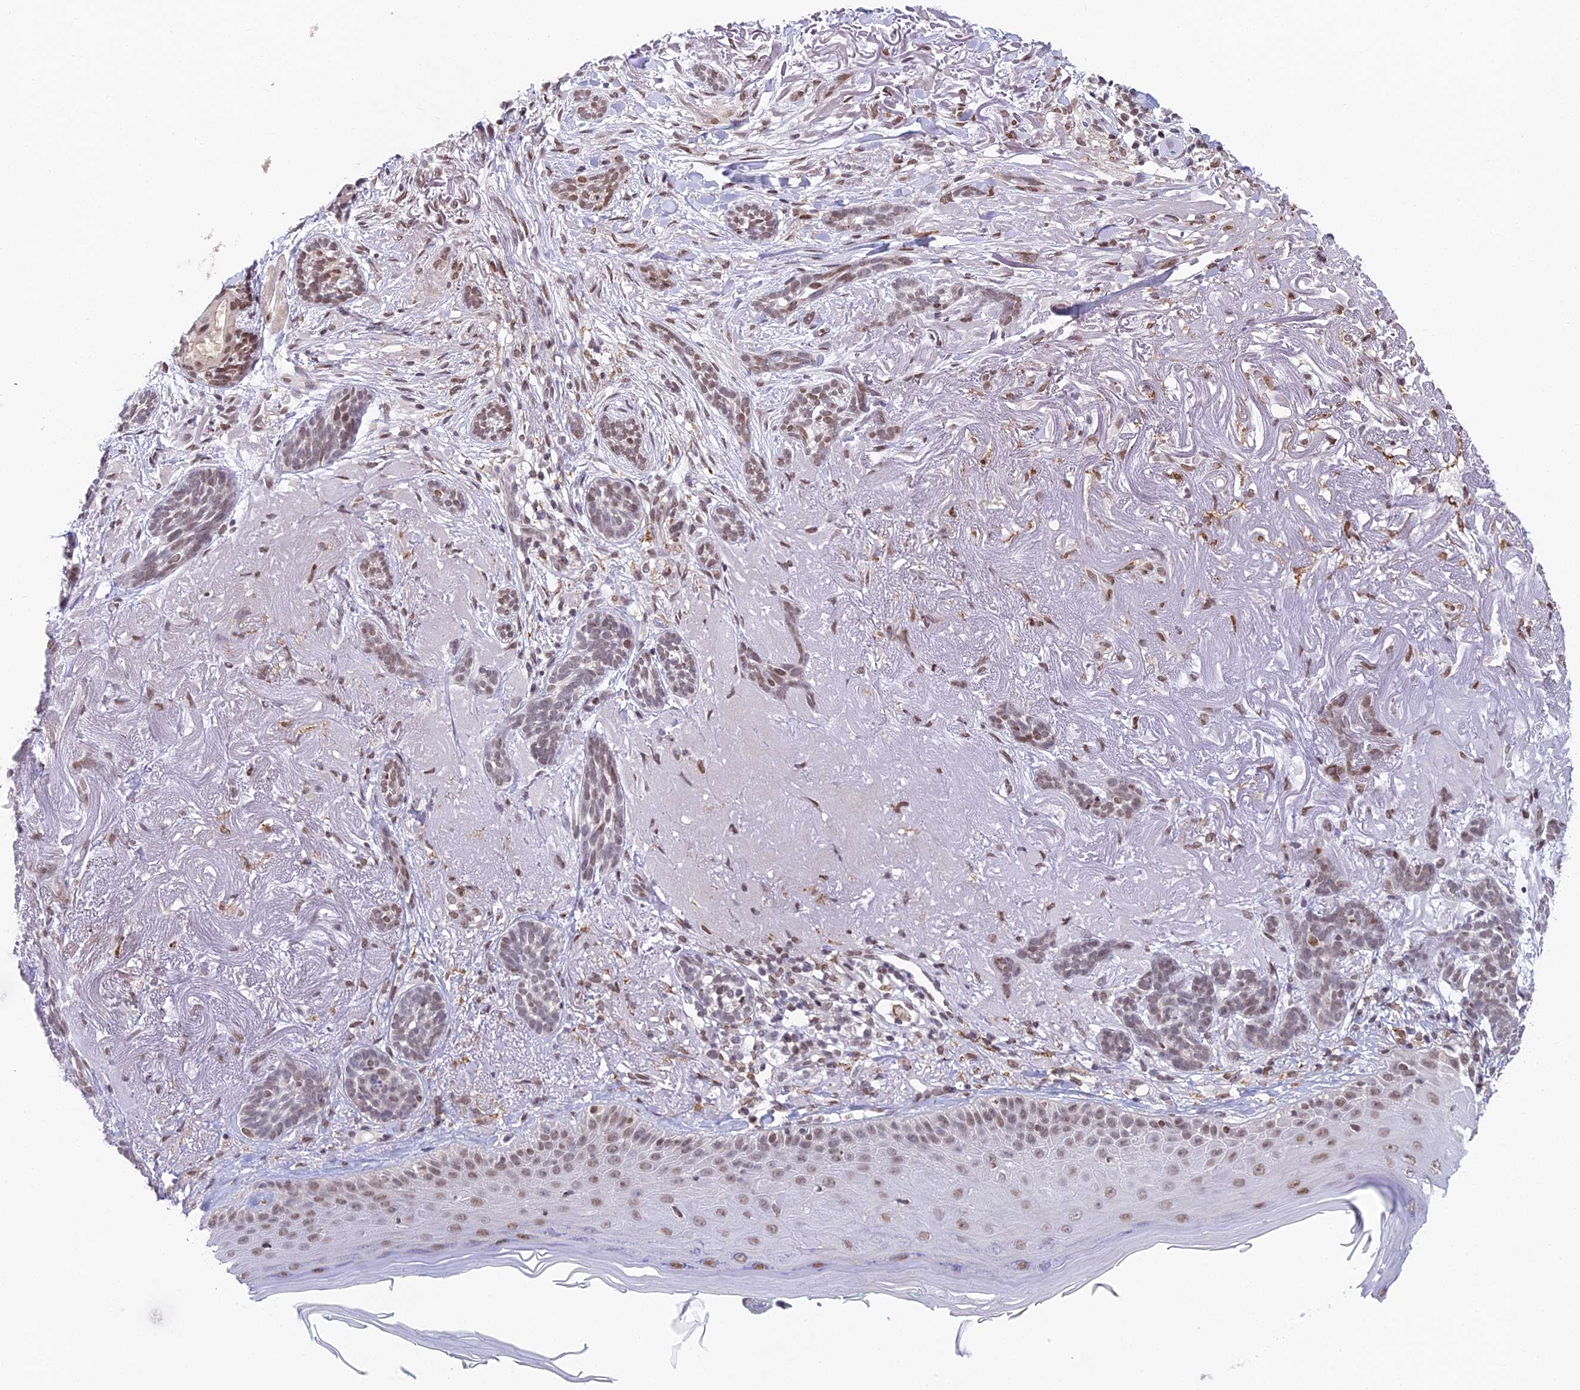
{"staining": {"intensity": "weak", "quantity": "25%-75%", "location": "nuclear"}, "tissue": "skin cancer", "cell_type": "Tumor cells", "image_type": "cancer", "snomed": [{"axis": "morphology", "description": "Basal cell carcinoma"}, {"axis": "topography", "description": "Skin"}], "caption": "Immunohistochemical staining of skin cancer demonstrates weak nuclear protein positivity in approximately 25%-75% of tumor cells. The protein of interest is shown in brown color, while the nuclei are stained blue.", "gene": "ABHD17A", "patient": {"sex": "male", "age": 71}}